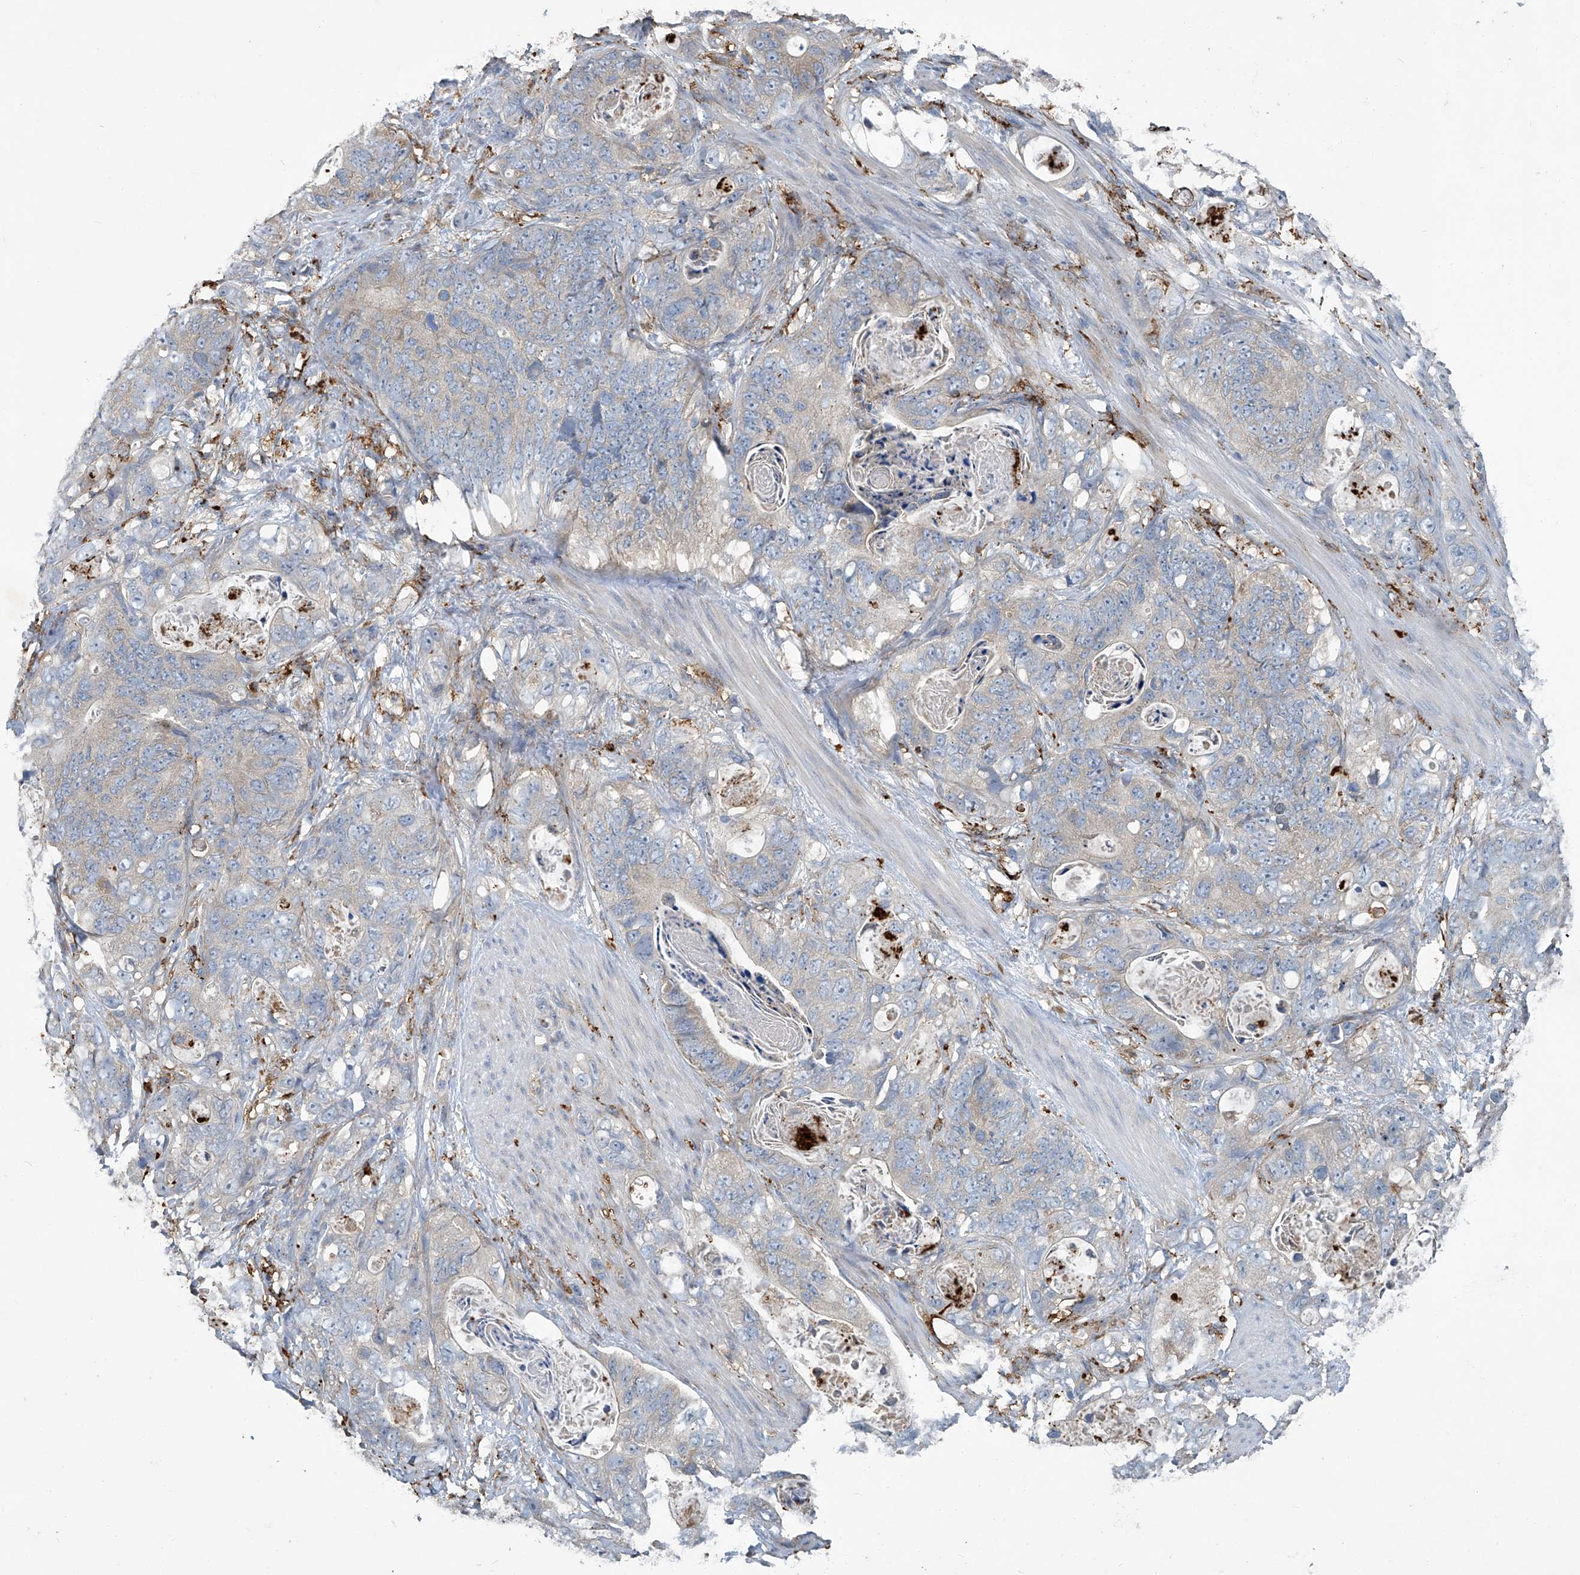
{"staining": {"intensity": "negative", "quantity": "none", "location": "none"}, "tissue": "stomach cancer", "cell_type": "Tumor cells", "image_type": "cancer", "snomed": [{"axis": "morphology", "description": "Normal tissue, NOS"}, {"axis": "morphology", "description": "Adenocarcinoma, NOS"}, {"axis": "topography", "description": "Stomach"}], "caption": "DAB immunohistochemical staining of stomach cancer demonstrates no significant staining in tumor cells. (DAB (3,3'-diaminobenzidine) IHC with hematoxylin counter stain).", "gene": "FAM167A", "patient": {"sex": "female", "age": 89}}